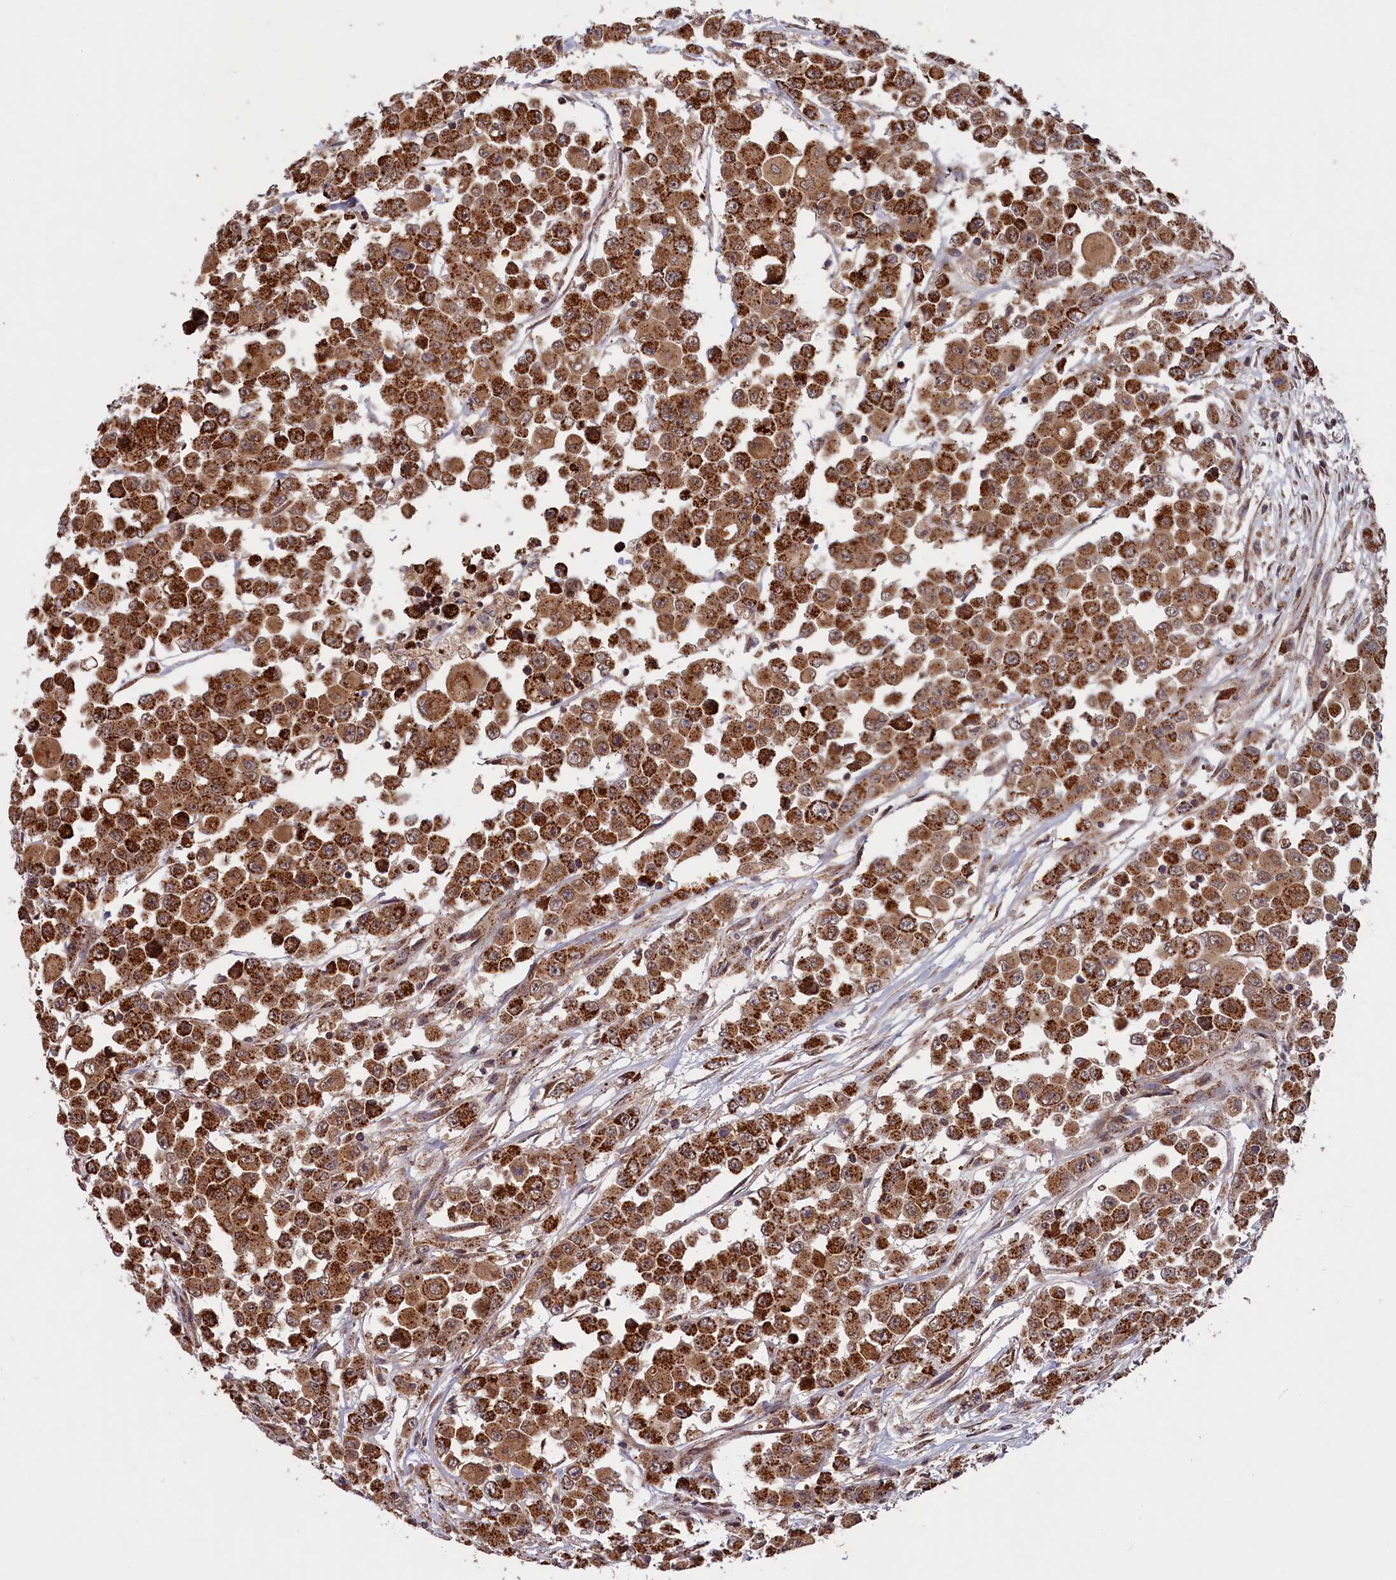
{"staining": {"intensity": "strong", "quantity": ">75%", "location": "cytoplasmic/membranous"}, "tissue": "colorectal cancer", "cell_type": "Tumor cells", "image_type": "cancer", "snomed": [{"axis": "morphology", "description": "Adenocarcinoma, NOS"}, {"axis": "topography", "description": "Colon"}], "caption": "Protein analysis of colorectal cancer (adenocarcinoma) tissue exhibits strong cytoplasmic/membranous expression in about >75% of tumor cells.", "gene": "DUS3L", "patient": {"sex": "male", "age": 51}}